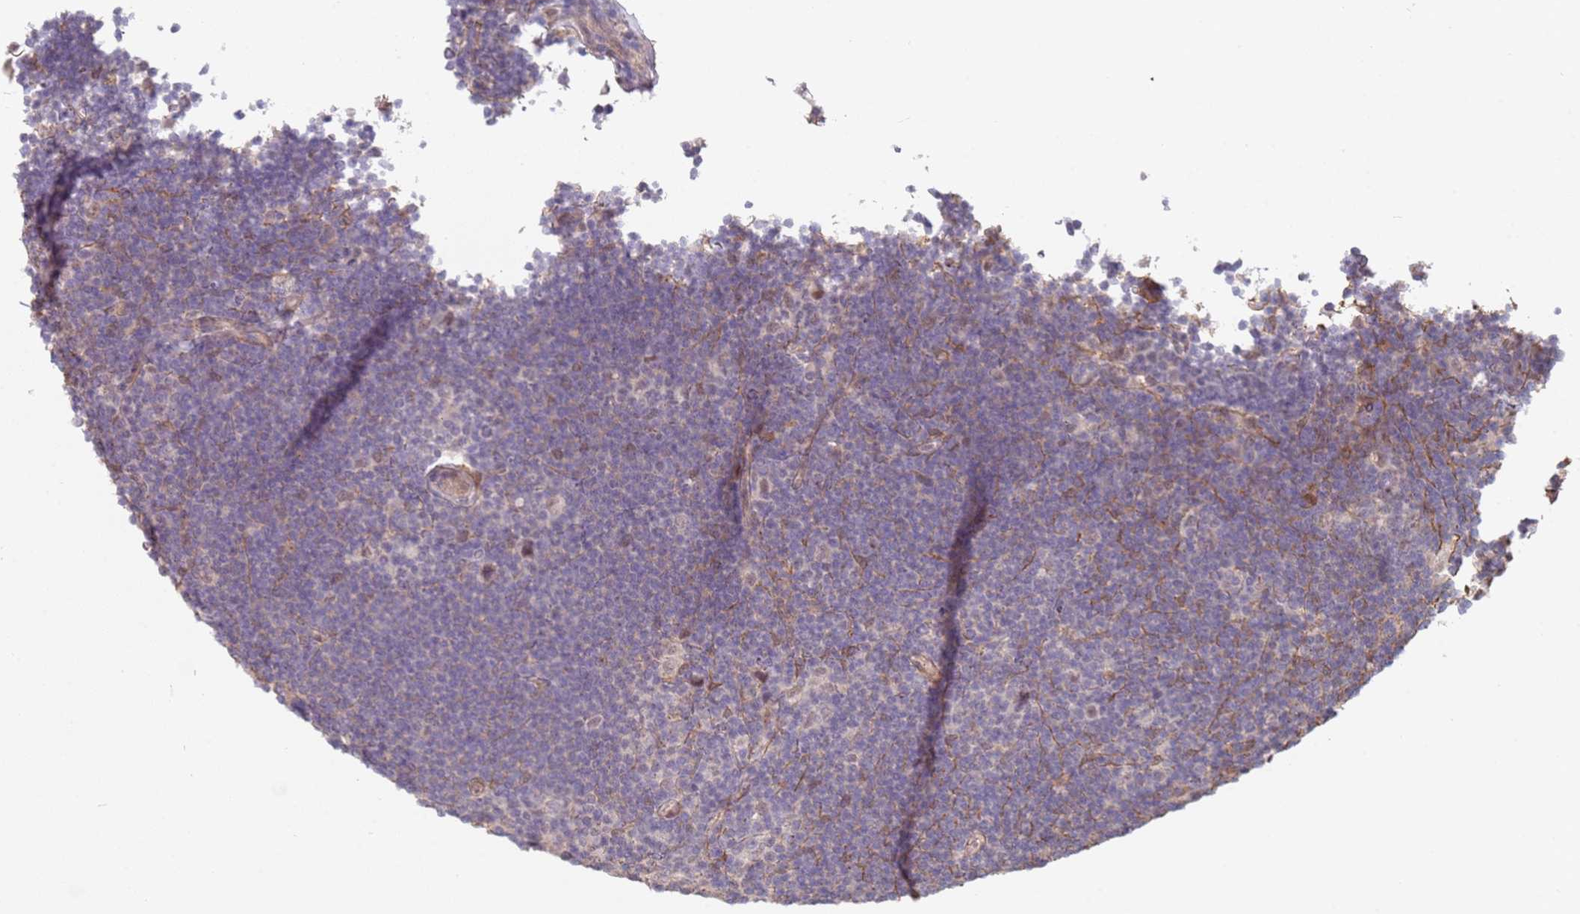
{"staining": {"intensity": "weak", "quantity": "<25%", "location": "nuclear"}, "tissue": "lymphoma", "cell_type": "Tumor cells", "image_type": "cancer", "snomed": [{"axis": "morphology", "description": "Hodgkin's disease, NOS"}, {"axis": "topography", "description": "Lymph node"}], "caption": "This image is of Hodgkin's disease stained with IHC to label a protein in brown with the nuclei are counter-stained blue. There is no expression in tumor cells.", "gene": "WDR93", "patient": {"sex": "female", "age": 57}}